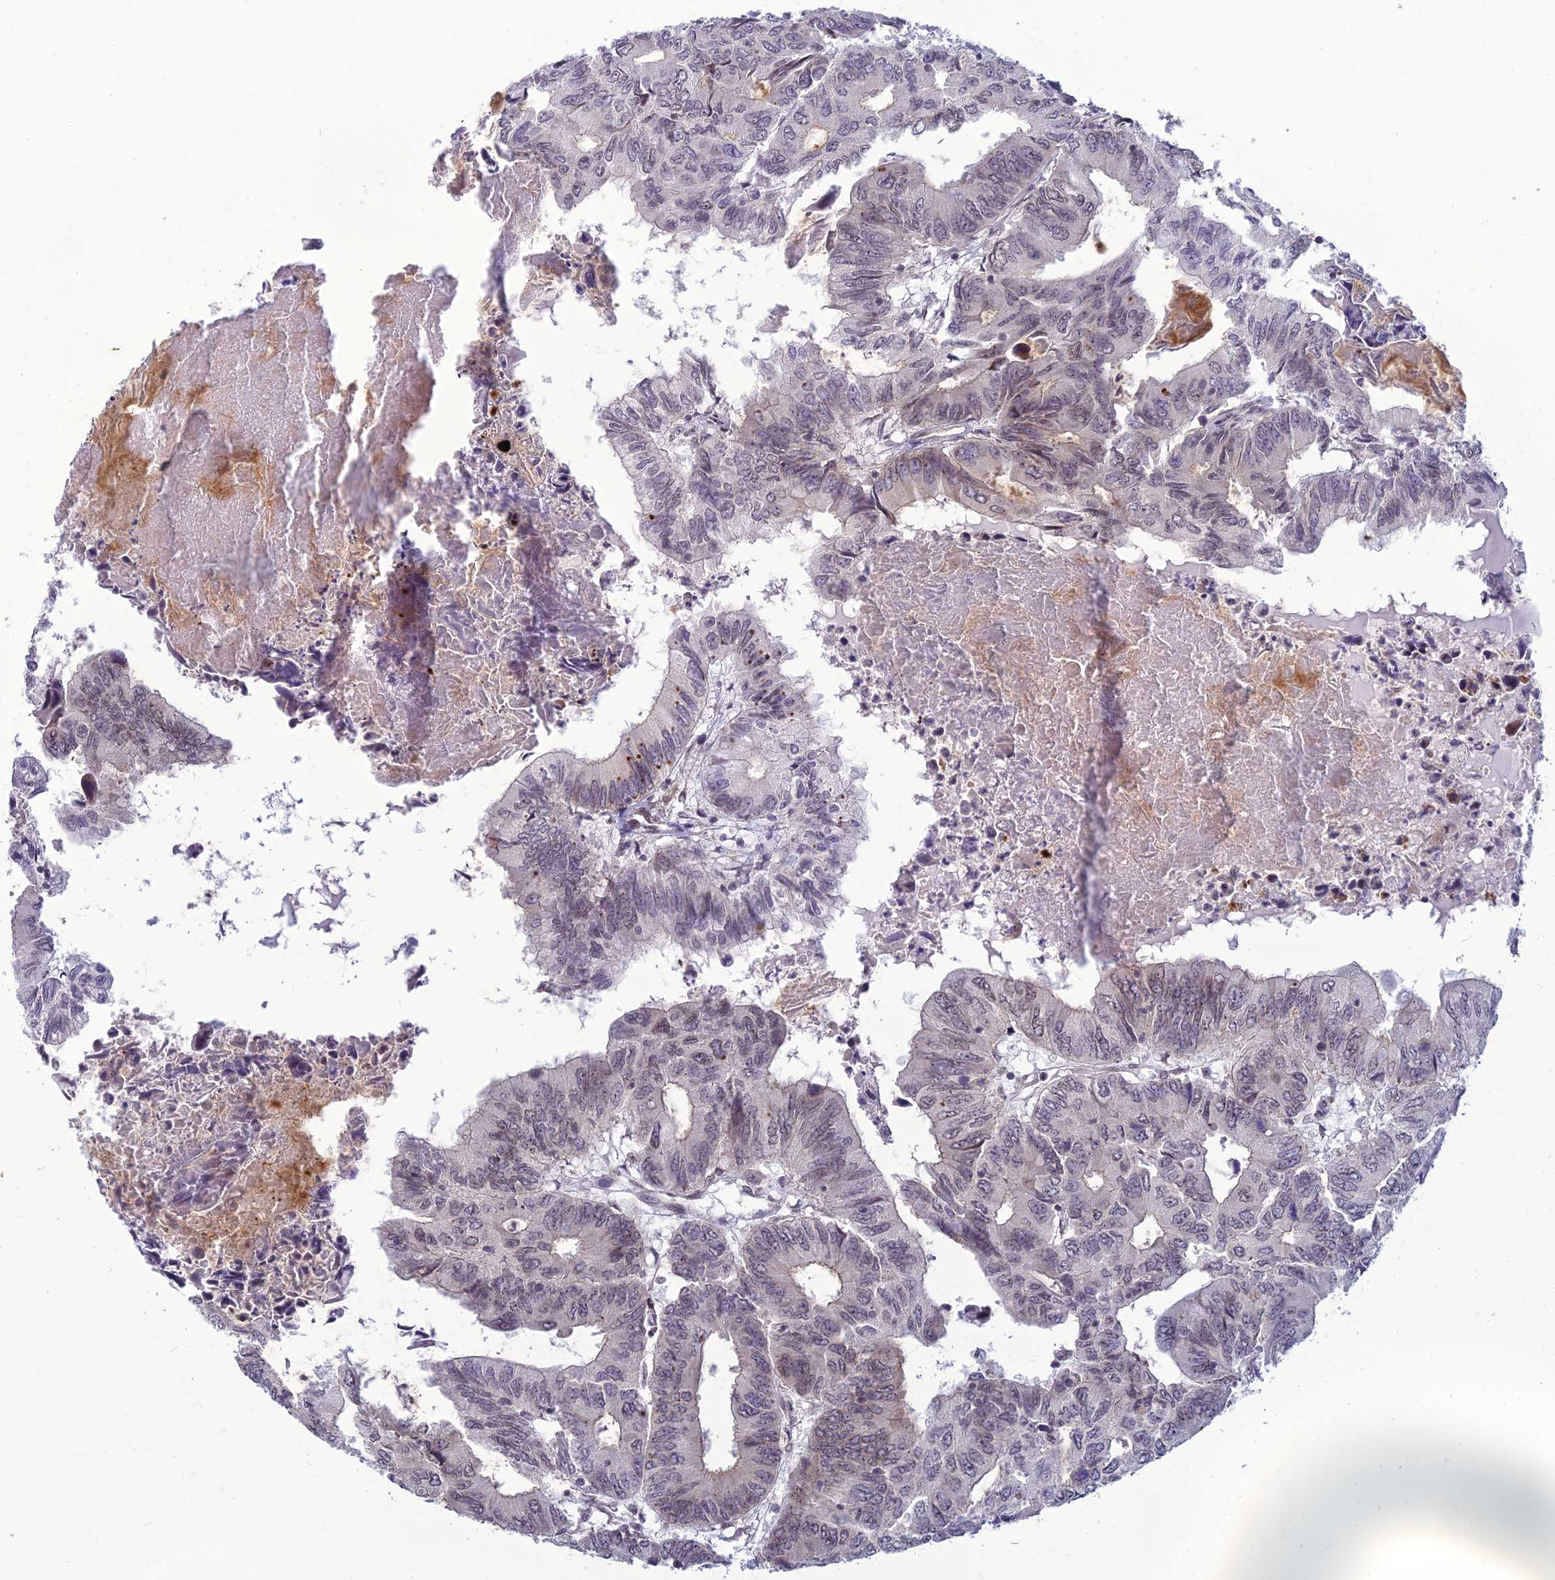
{"staining": {"intensity": "weak", "quantity": "<25%", "location": "nuclear"}, "tissue": "colorectal cancer", "cell_type": "Tumor cells", "image_type": "cancer", "snomed": [{"axis": "morphology", "description": "Adenocarcinoma, NOS"}, {"axis": "topography", "description": "Colon"}], "caption": "This photomicrograph is of colorectal adenocarcinoma stained with IHC to label a protein in brown with the nuclei are counter-stained blue. There is no staining in tumor cells. (DAB (3,3'-diaminobenzidine) immunohistochemistry visualized using brightfield microscopy, high magnification).", "gene": "DTX2", "patient": {"sex": "male", "age": 85}}